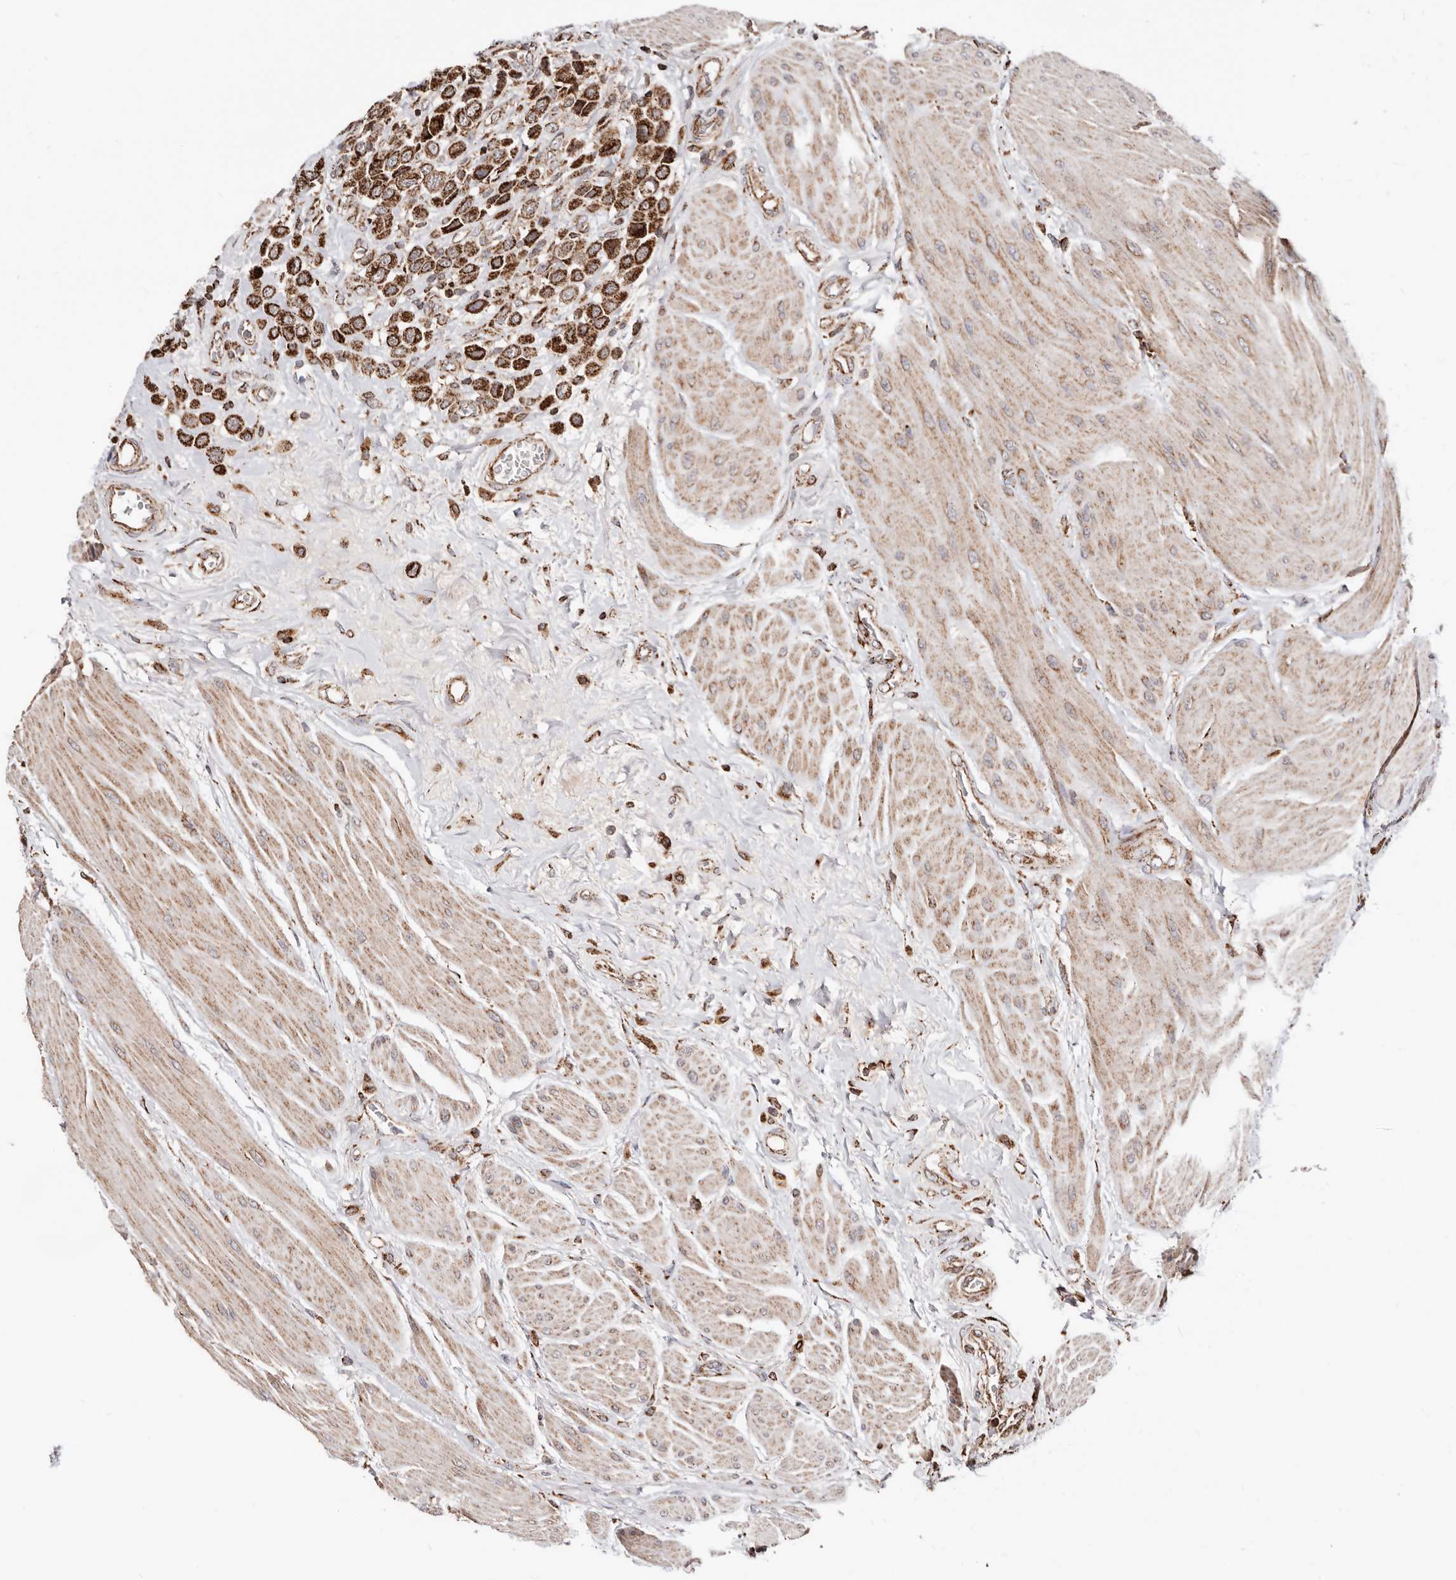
{"staining": {"intensity": "strong", "quantity": ">75%", "location": "cytoplasmic/membranous"}, "tissue": "urothelial cancer", "cell_type": "Tumor cells", "image_type": "cancer", "snomed": [{"axis": "morphology", "description": "Urothelial carcinoma, High grade"}, {"axis": "topography", "description": "Urinary bladder"}], "caption": "Urothelial cancer tissue displays strong cytoplasmic/membranous staining in about >75% of tumor cells", "gene": "PRKACB", "patient": {"sex": "male", "age": 50}}